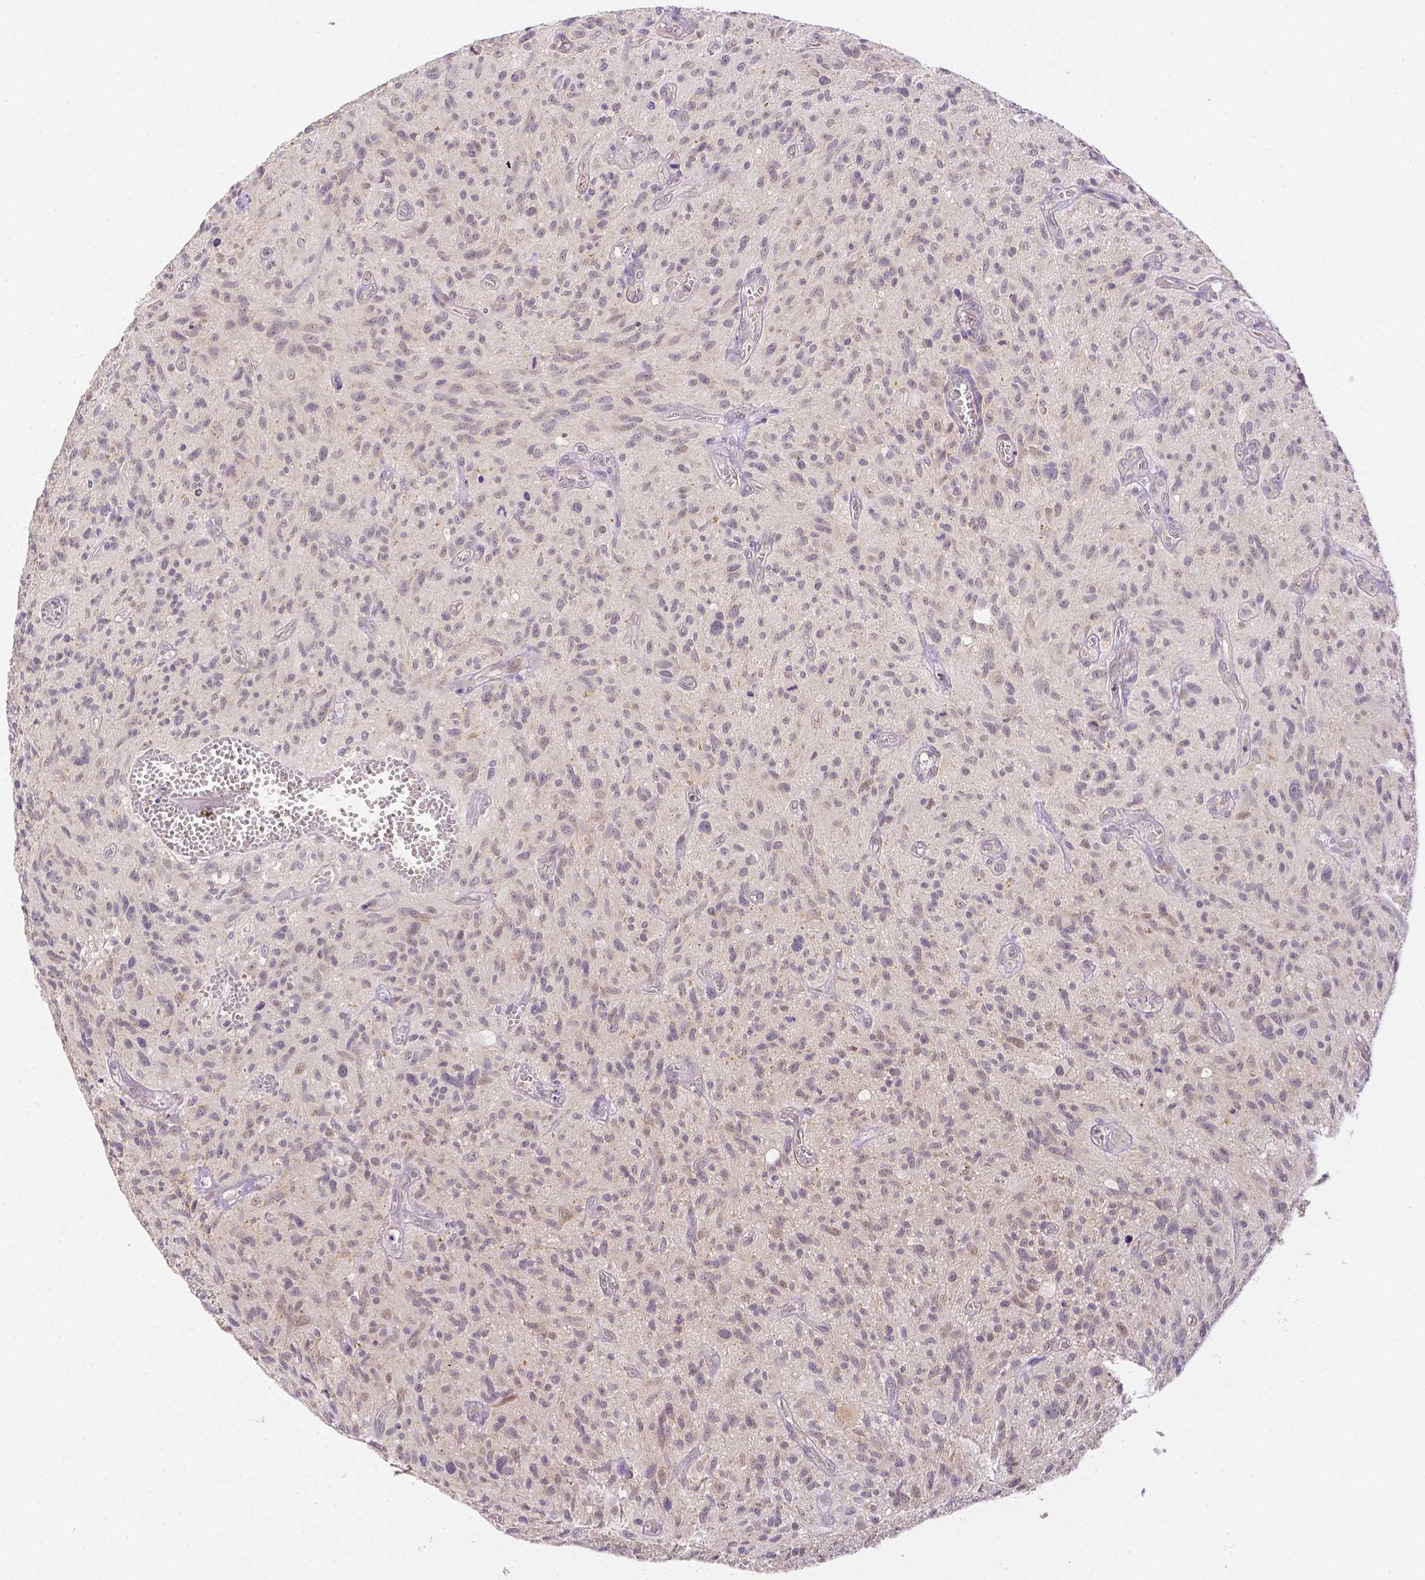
{"staining": {"intensity": "weak", "quantity": "<25%", "location": "nuclear"}, "tissue": "glioma", "cell_type": "Tumor cells", "image_type": "cancer", "snomed": [{"axis": "morphology", "description": "Glioma, malignant, High grade"}, {"axis": "topography", "description": "Brain"}], "caption": "High magnification brightfield microscopy of malignant glioma (high-grade) stained with DAB (brown) and counterstained with hematoxylin (blue): tumor cells show no significant expression.", "gene": "ZNF280B", "patient": {"sex": "male", "age": 75}}